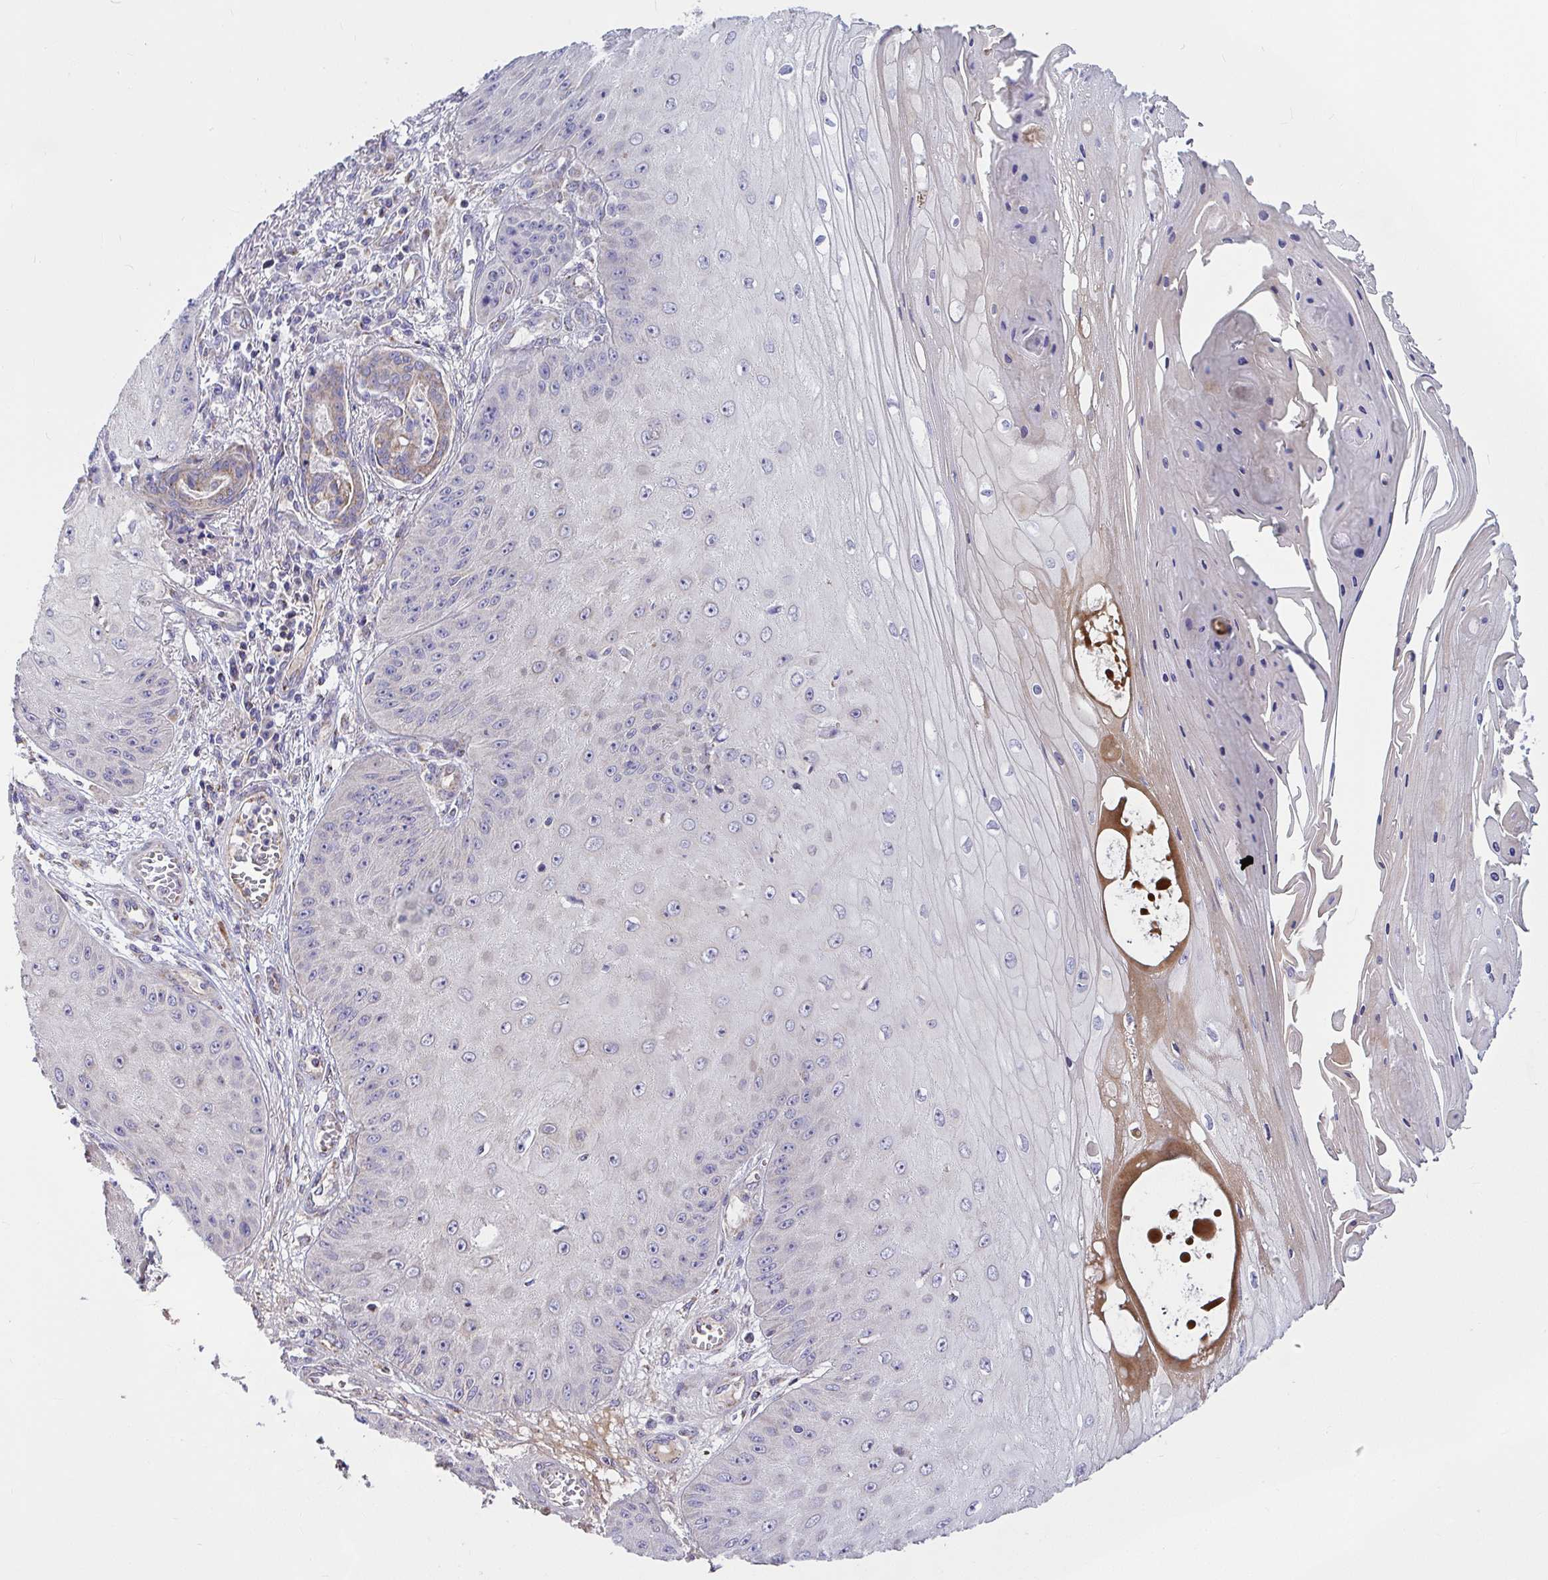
{"staining": {"intensity": "negative", "quantity": "none", "location": "none"}, "tissue": "skin cancer", "cell_type": "Tumor cells", "image_type": "cancer", "snomed": [{"axis": "morphology", "description": "Squamous cell carcinoma, NOS"}, {"axis": "topography", "description": "Skin"}], "caption": "Immunohistochemistry image of neoplastic tissue: human squamous cell carcinoma (skin) stained with DAB (3,3'-diaminobenzidine) shows no significant protein positivity in tumor cells.", "gene": "CEP63", "patient": {"sex": "male", "age": 70}}